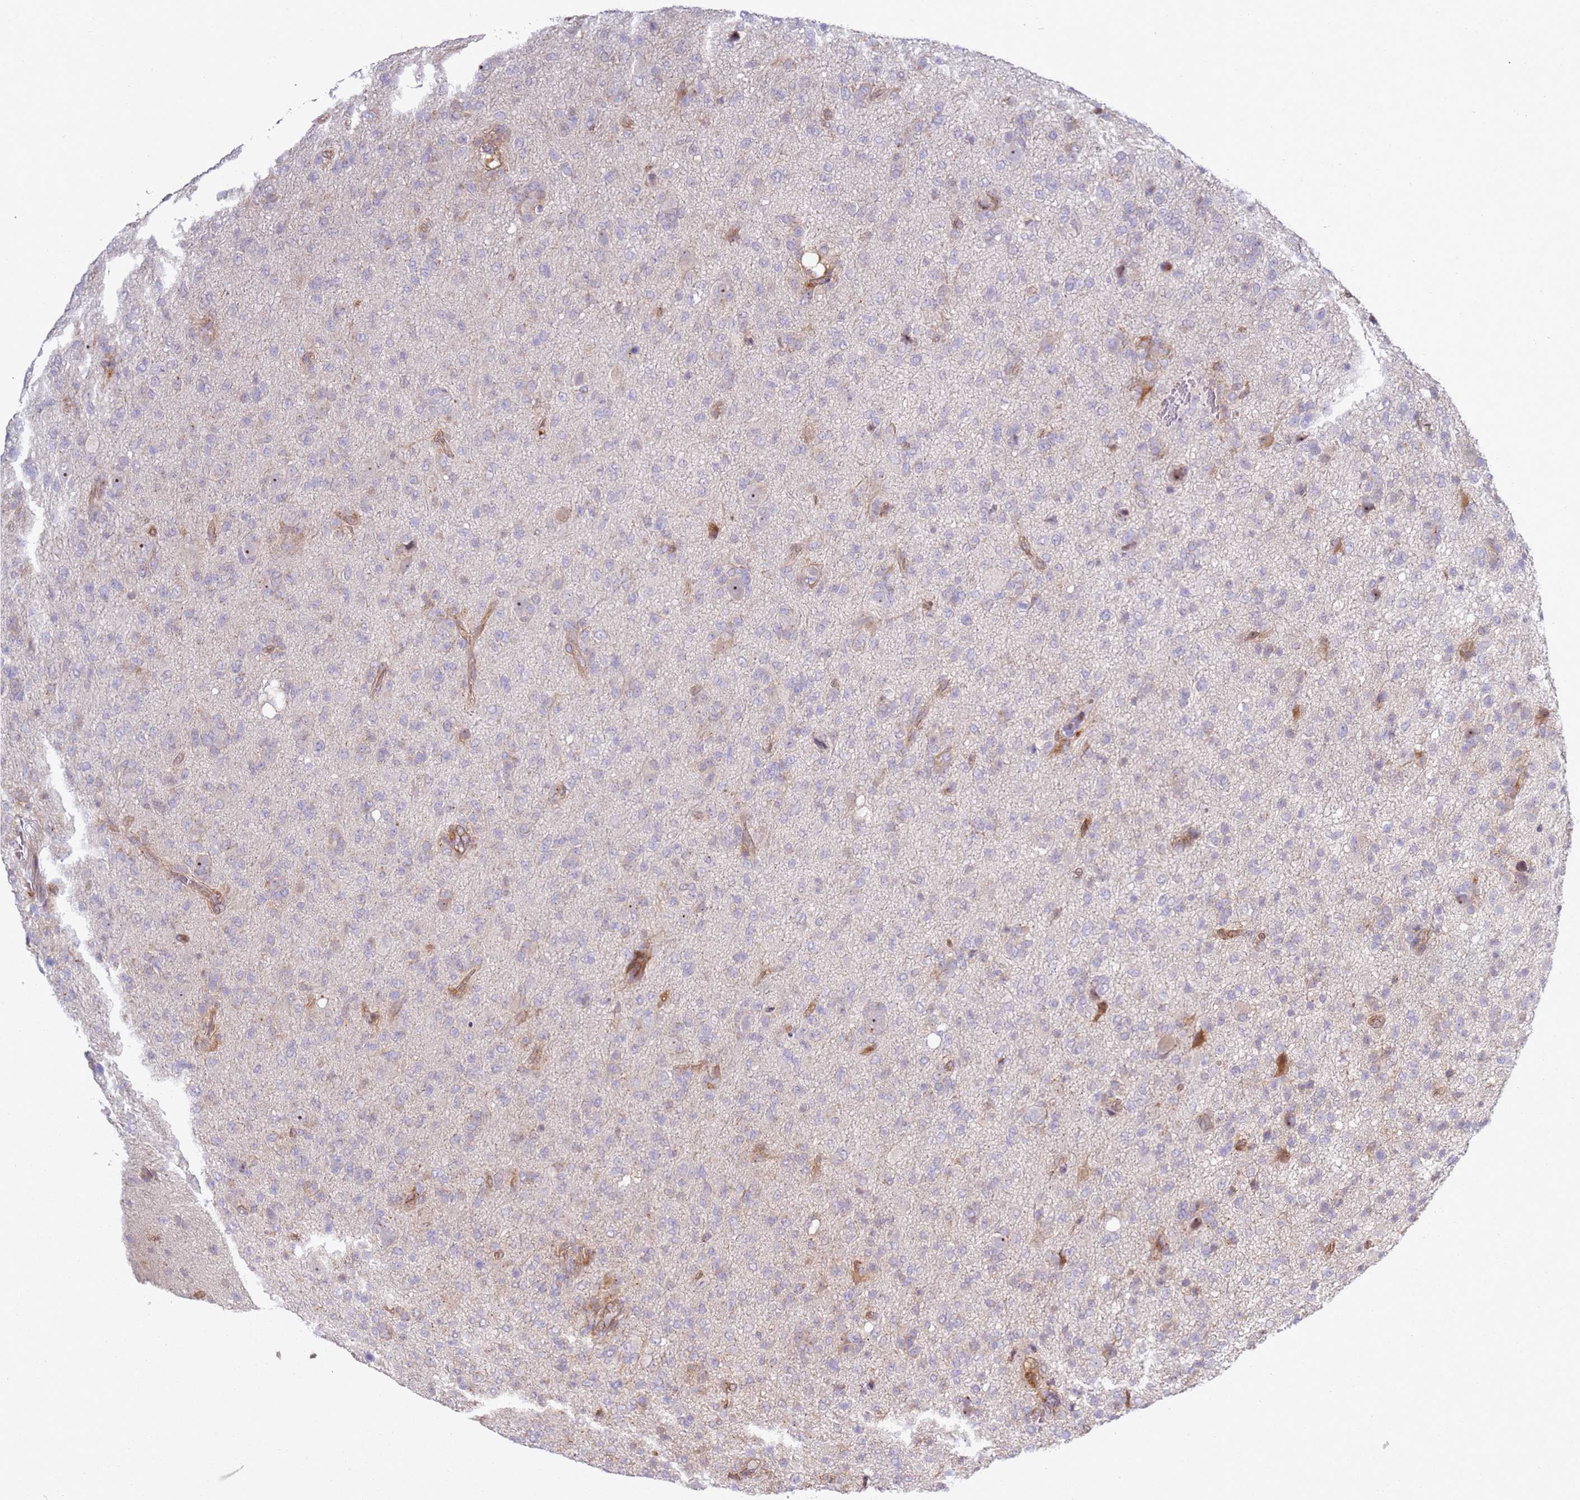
{"staining": {"intensity": "weak", "quantity": "<25%", "location": "cytoplasmic/membranous"}, "tissue": "glioma", "cell_type": "Tumor cells", "image_type": "cancer", "snomed": [{"axis": "morphology", "description": "Glioma, malignant, High grade"}, {"axis": "topography", "description": "Brain"}], "caption": "Immunohistochemistry histopathology image of high-grade glioma (malignant) stained for a protein (brown), which exhibits no expression in tumor cells.", "gene": "GRAP", "patient": {"sex": "female", "age": 57}}